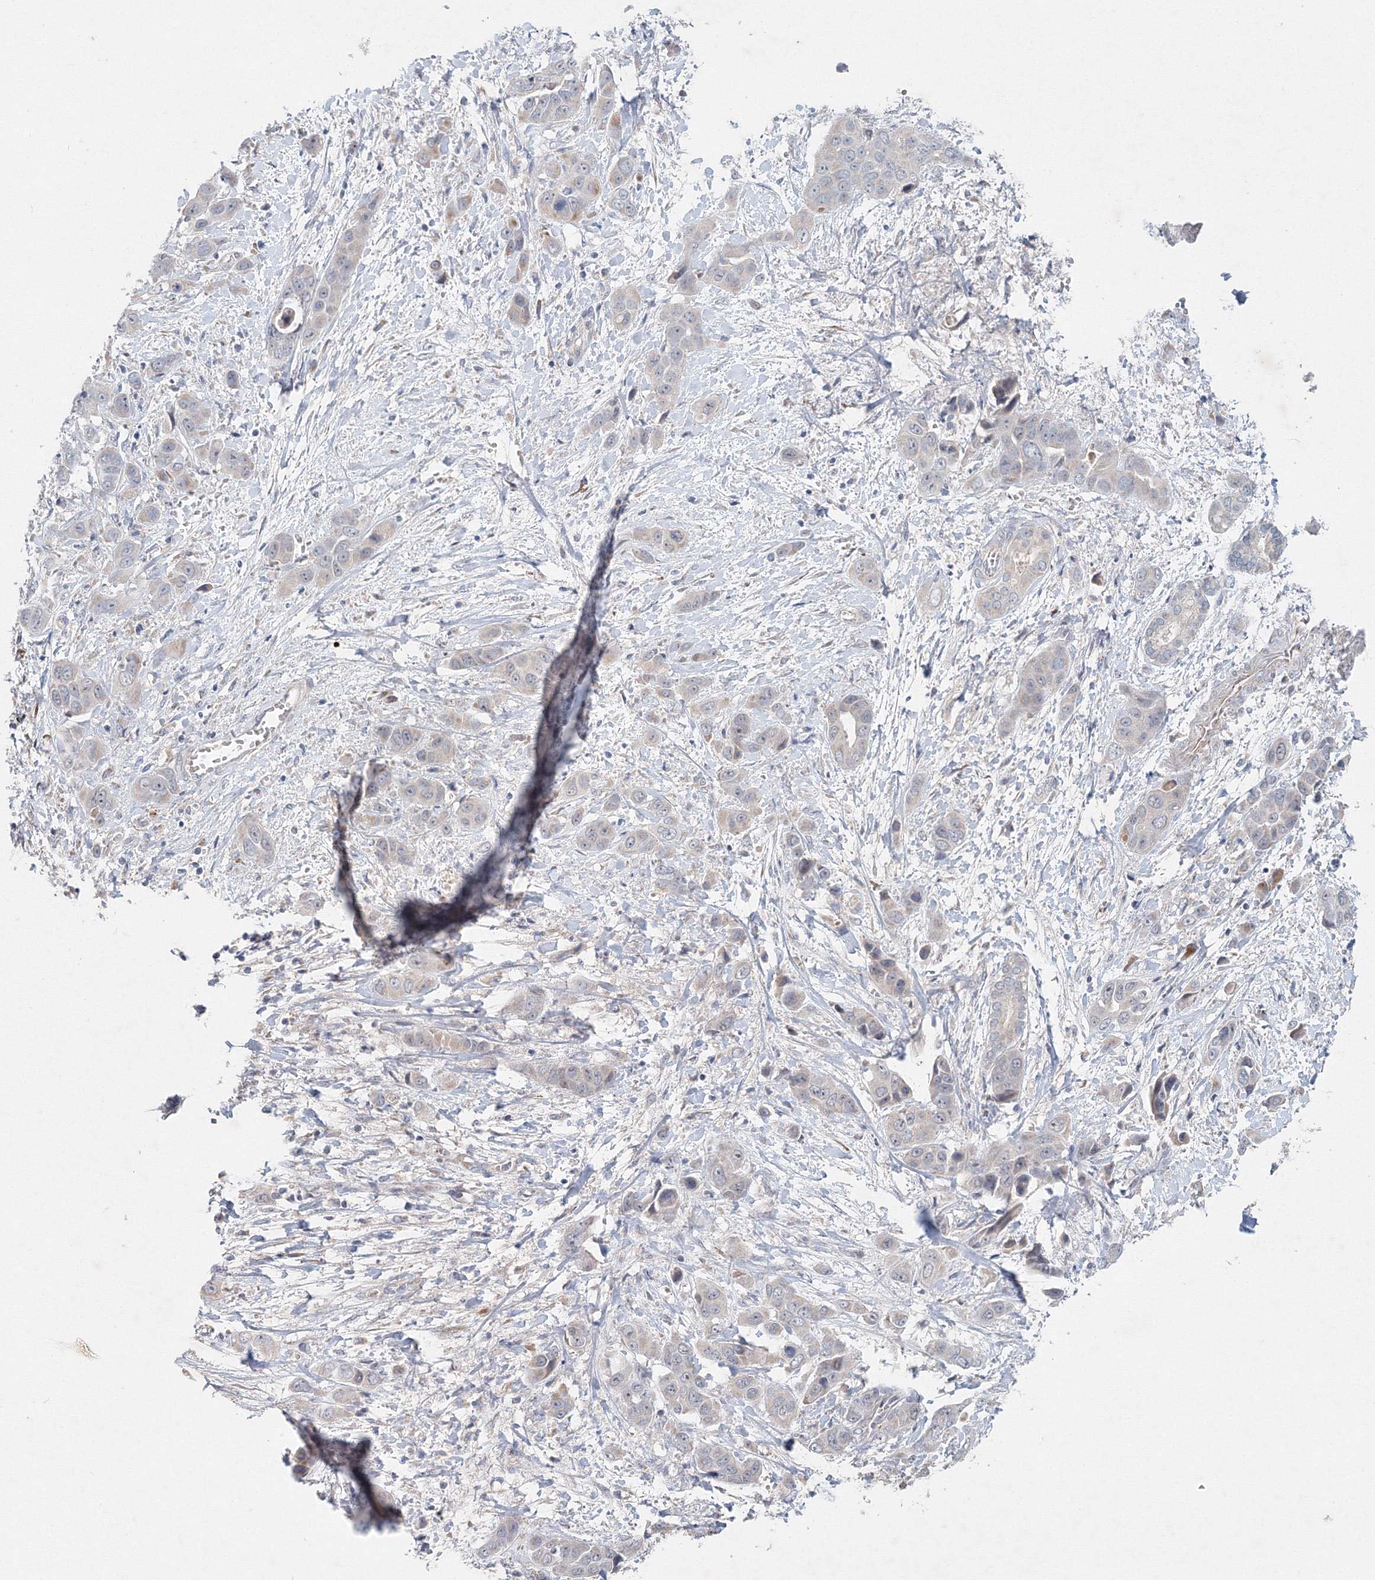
{"staining": {"intensity": "weak", "quantity": "<25%", "location": "cytoplasmic/membranous"}, "tissue": "liver cancer", "cell_type": "Tumor cells", "image_type": "cancer", "snomed": [{"axis": "morphology", "description": "Cholangiocarcinoma"}, {"axis": "topography", "description": "Liver"}], "caption": "An immunohistochemistry photomicrograph of liver cancer (cholangiocarcinoma) is shown. There is no staining in tumor cells of liver cancer (cholangiocarcinoma).", "gene": "WDR49", "patient": {"sex": "female", "age": 52}}